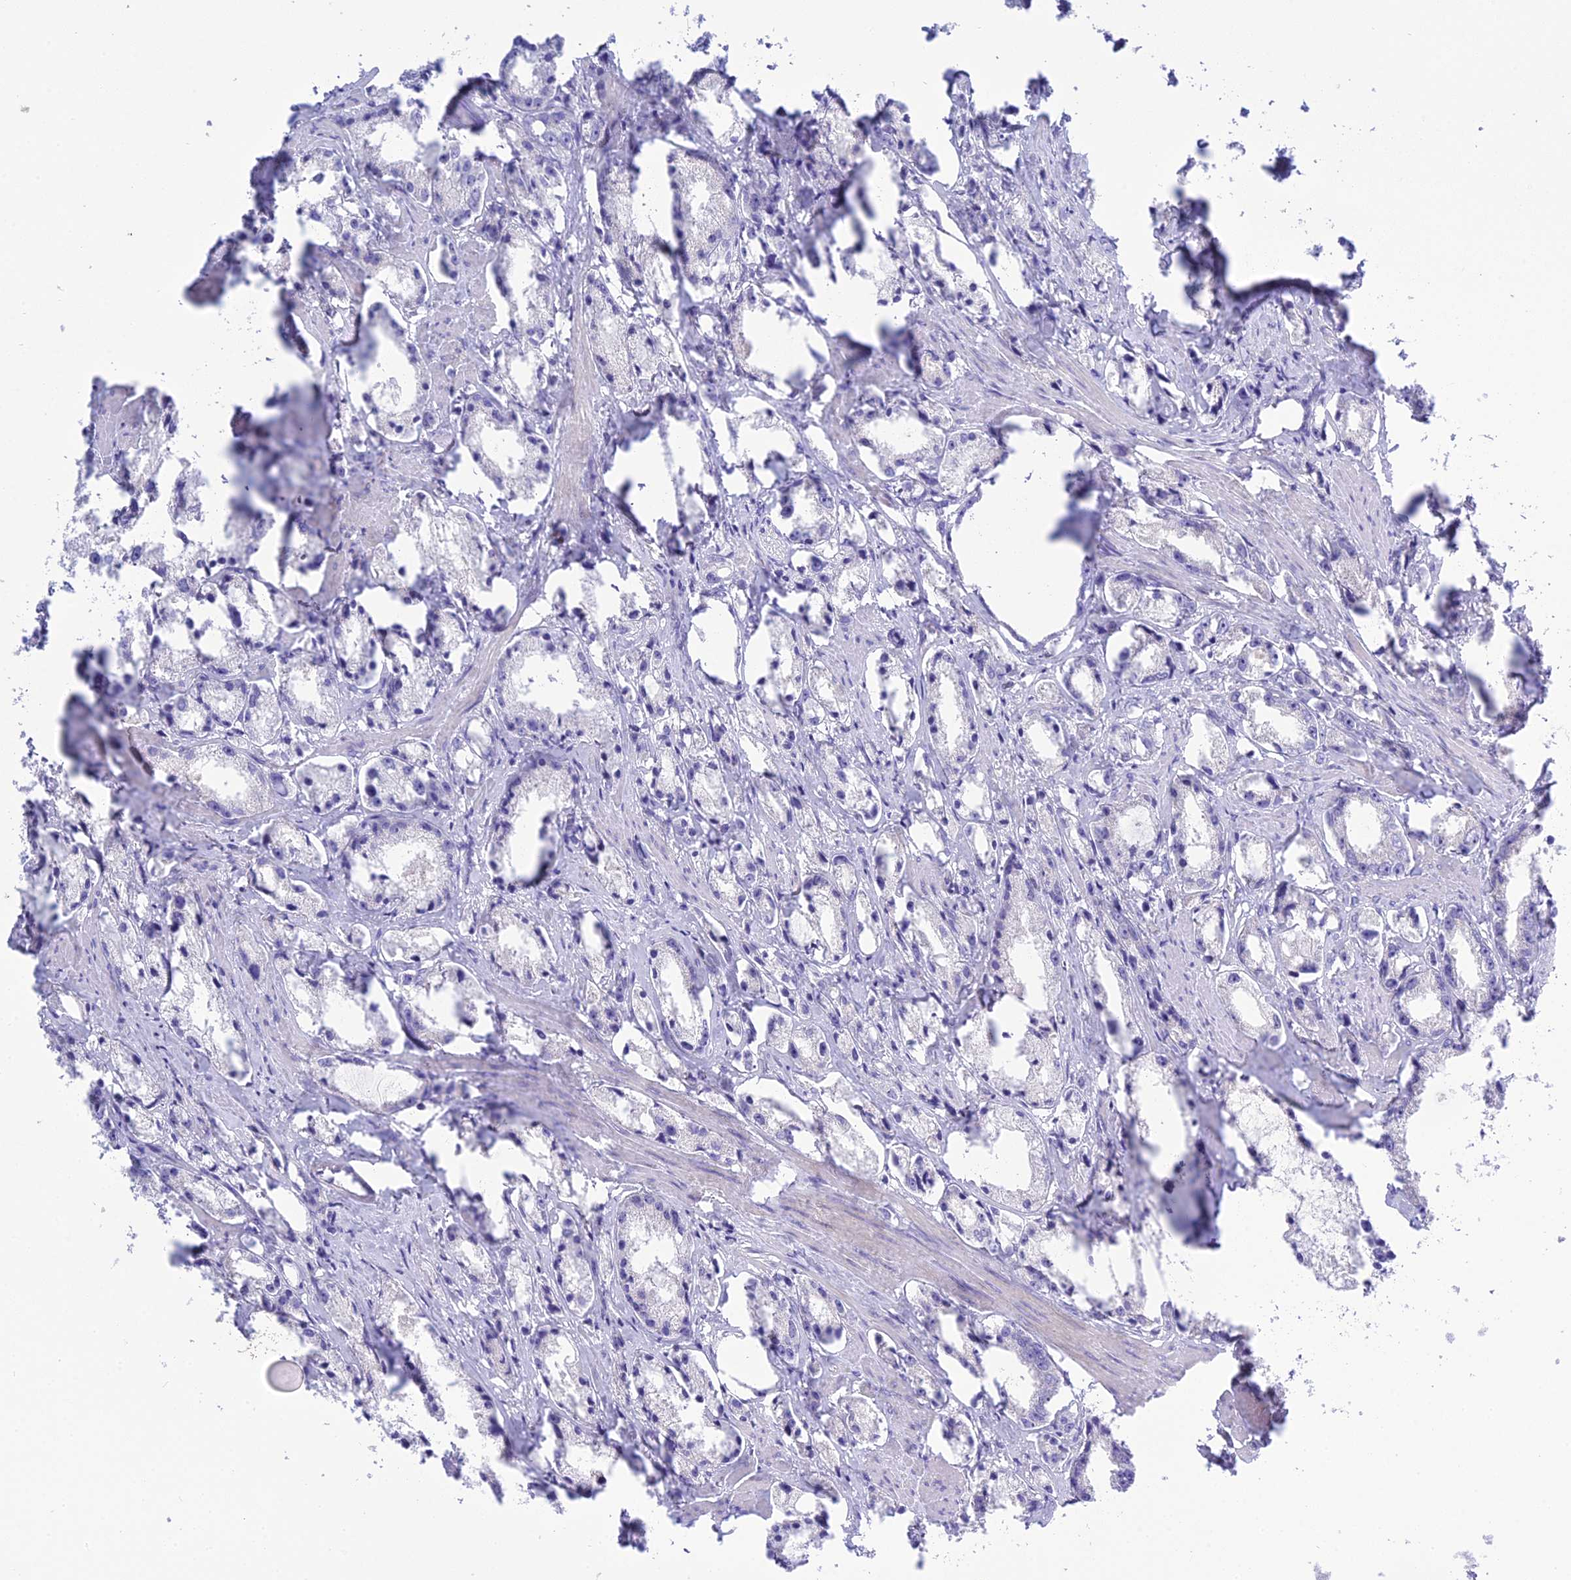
{"staining": {"intensity": "negative", "quantity": "none", "location": "none"}, "tissue": "prostate cancer", "cell_type": "Tumor cells", "image_type": "cancer", "snomed": [{"axis": "morphology", "description": "Adenocarcinoma, High grade"}, {"axis": "topography", "description": "Prostate"}], "caption": "Immunohistochemistry (IHC) image of human prostate cancer (adenocarcinoma (high-grade)) stained for a protein (brown), which shows no positivity in tumor cells.", "gene": "KIAA0408", "patient": {"sex": "male", "age": 66}}